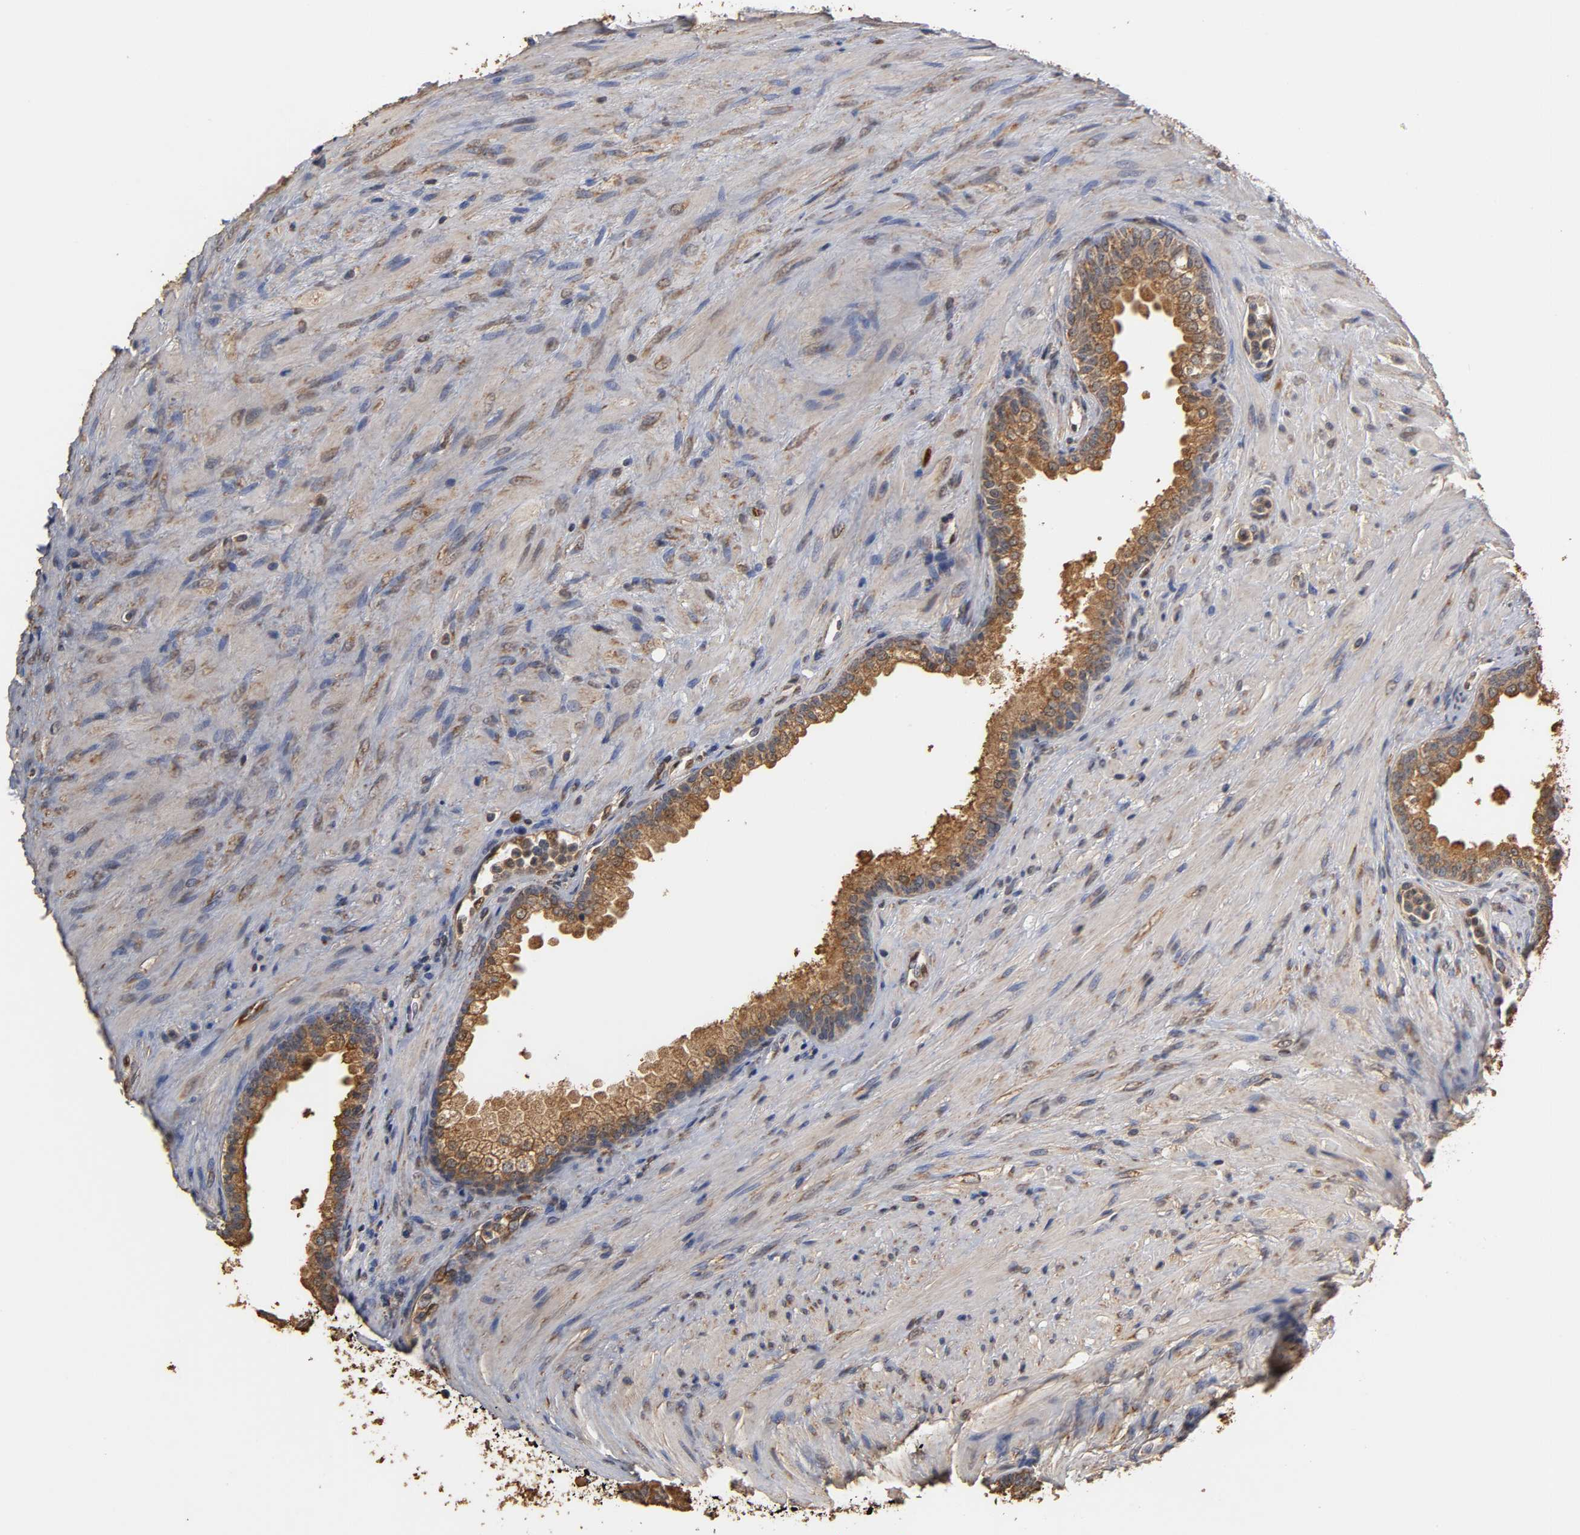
{"staining": {"intensity": "strong", "quantity": ">75%", "location": "cytoplasmic/membranous"}, "tissue": "prostate", "cell_type": "Glandular cells", "image_type": "normal", "snomed": [{"axis": "morphology", "description": "Normal tissue, NOS"}, {"axis": "topography", "description": "Prostate"}], "caption": "The immunohistochemical stain highlights strong cytoplasmic/membranous staining in glandular cells of benign prostate. (Brightfield microscopy of DAB IHC at high magnification).", "gene": "PKN1", "patient": {"sex": "male", "age": 76}}